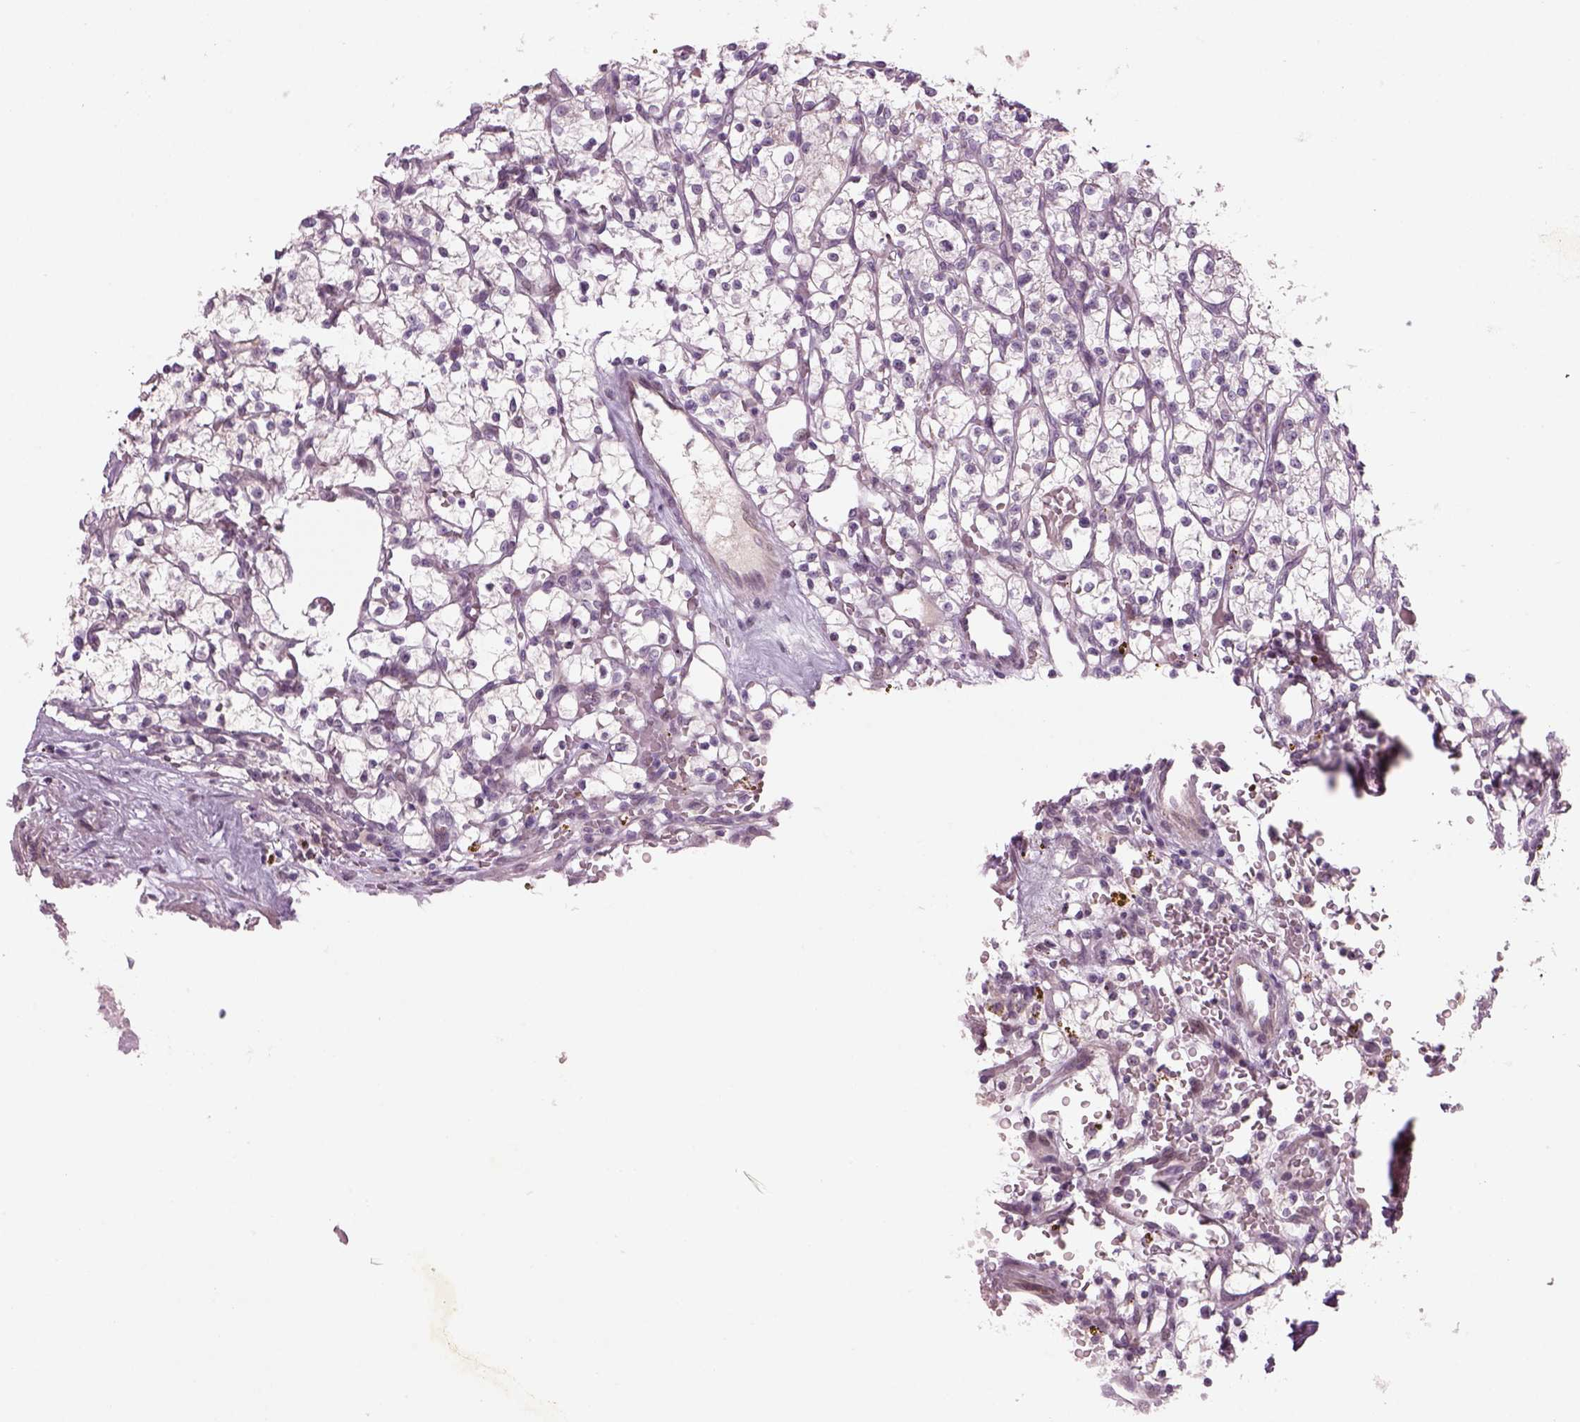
{"staining": {"intensity": "negative", "quantity": "none", "location": "none"}, "tissue": "renal cancer", "cell_type": "Tumor cells", "image_type": "cancer", "snomed": [{"axis": "morphology", "description": "Adenocarcinoma, NOS"}, {"axis": "topography", "description": "Kidney"}], "caption": "DAB immunohistochemical staining of renal cancer (adenocarcinoma) reveals no significant positivity in tumor cells.", "gene": "PENK", "patient": {"sex": "female", "age": 64}}